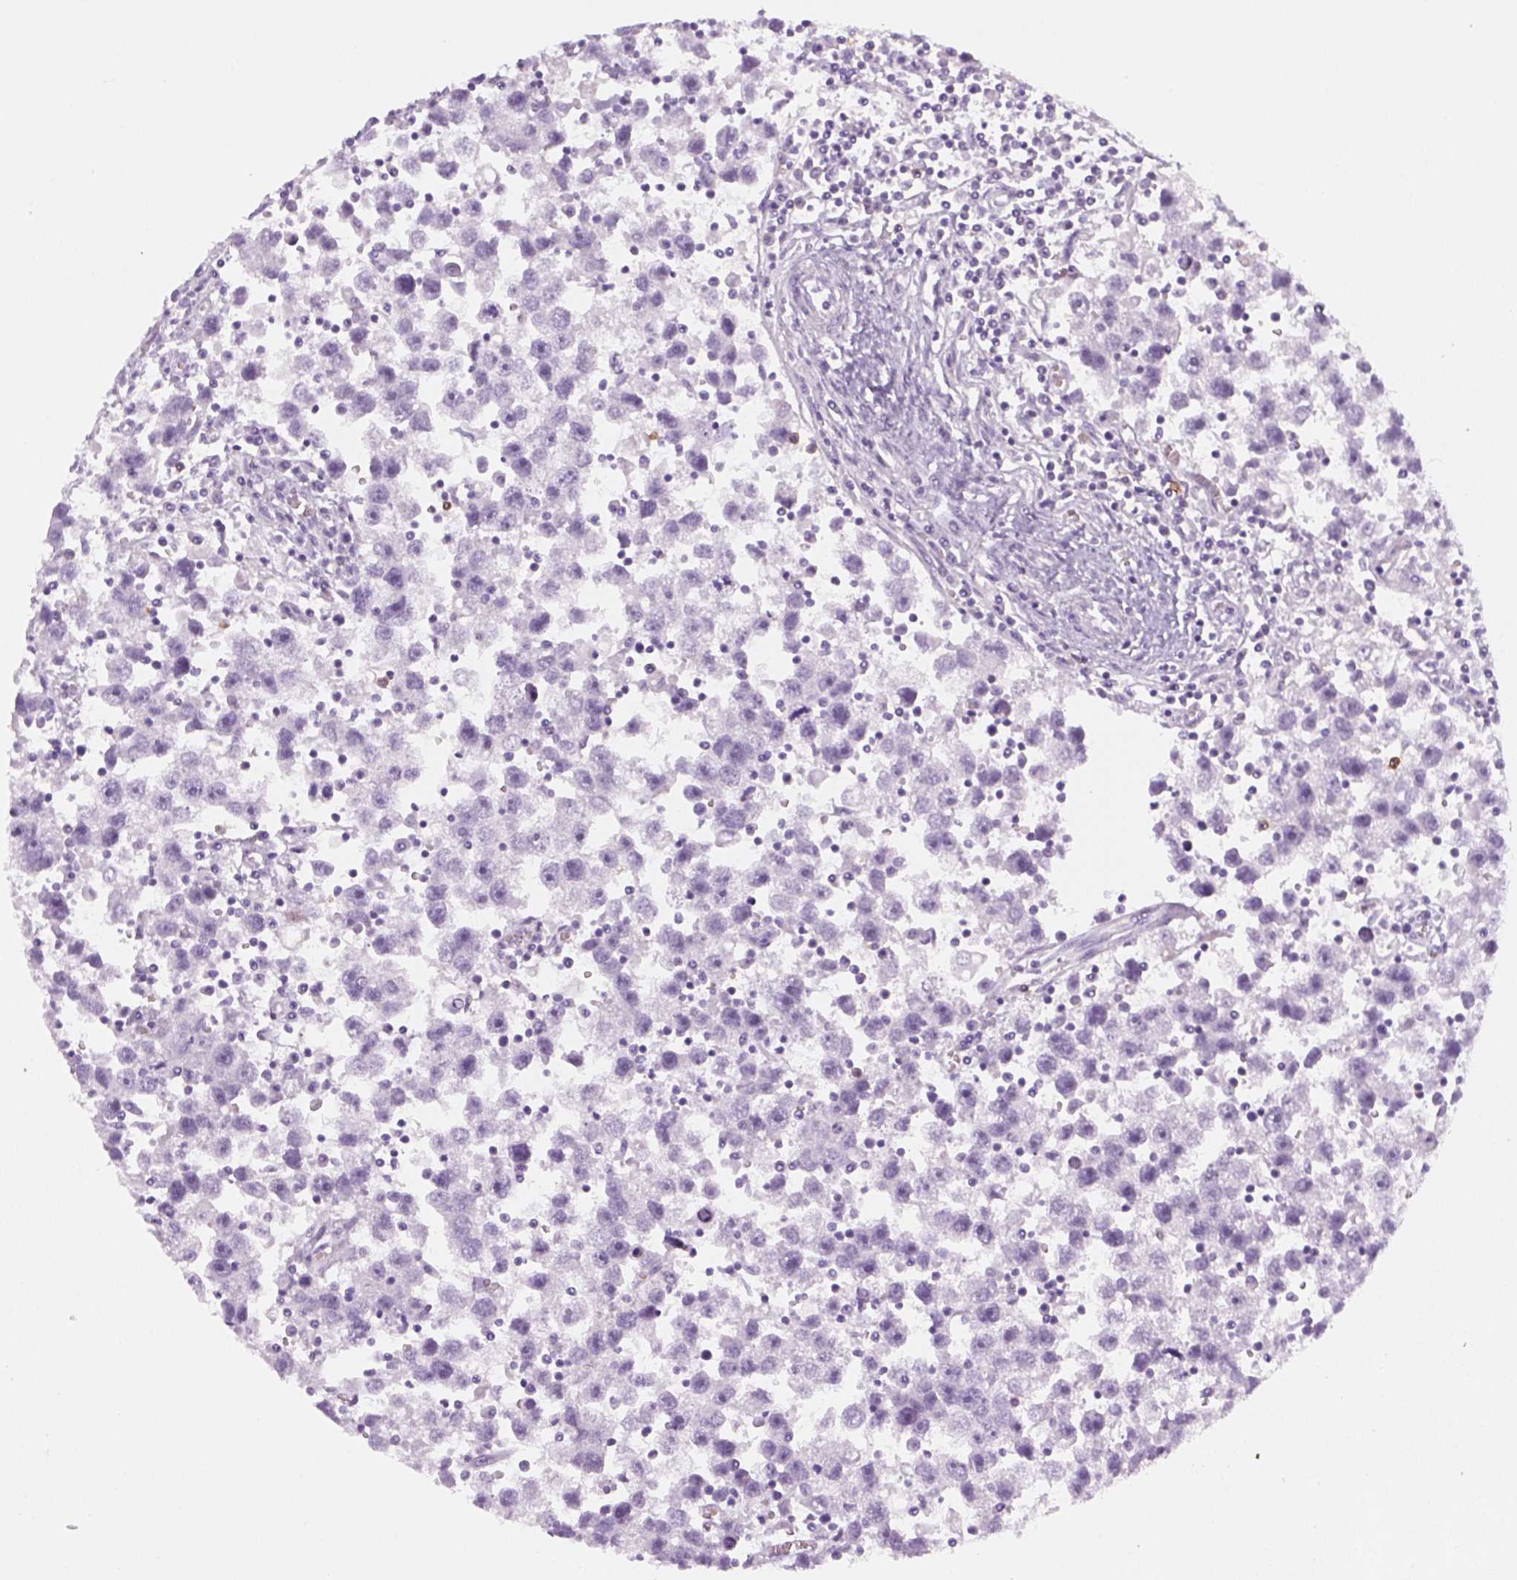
{"staining": {"intensity": "negative", "quantity": "none", "location": "none"}, "tissue": "testis cancer", "cell_type": "Tumor cells", "image_type": "cancer", "snomed": [{"axis": "morphology", "description": "Seminoma, NOS"}, {"axis": "topography", "description": "Testis"}], "caption": "This is an immunohistochemistry micrograph of seminoma (testis). There is no staining in tumor cells.", "gene": "AQP3", "patient": {"sex": "male", "age": 30}}